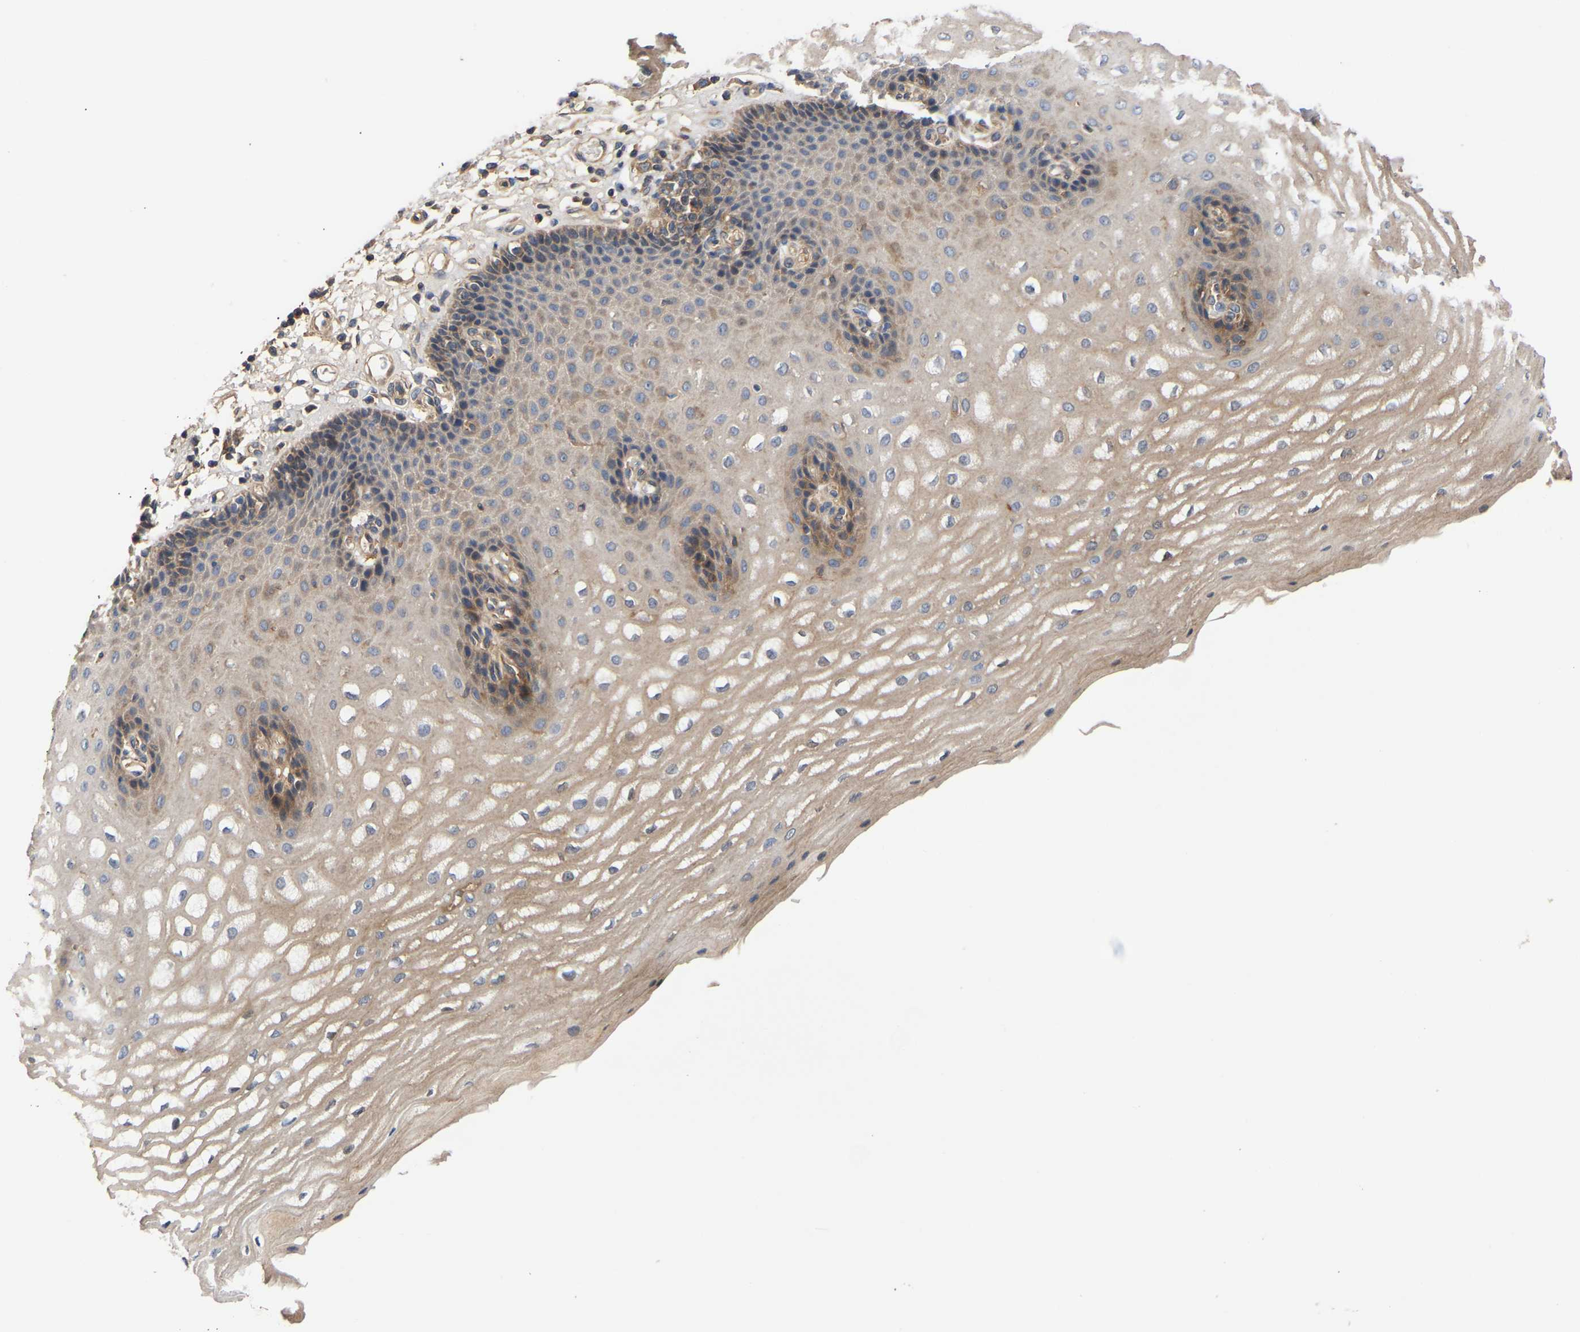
{"staining": {"intensity": "moderate", "quantity": "25%-75%", "location": "cytoplasmic/membranous"}, "tissue": "esophagus", "cell_type": "Squamous epithelial cells", "image_type": "normal", "snomed": [{"axis": "morphology", "description": "Normal tissue, NOS"}, {"axis": "topography", "description": "Esophagus"}], "caption": "Normal esophagus displays moderate cytoplasmic/membranous positivity in approximately 25%-75% of squamous epithelial cells (DAB IHC, brown staining for protein, blue staining for nuclei)..", "gene": "KASH5", "patient": {"sex": "male", "age": 54}}